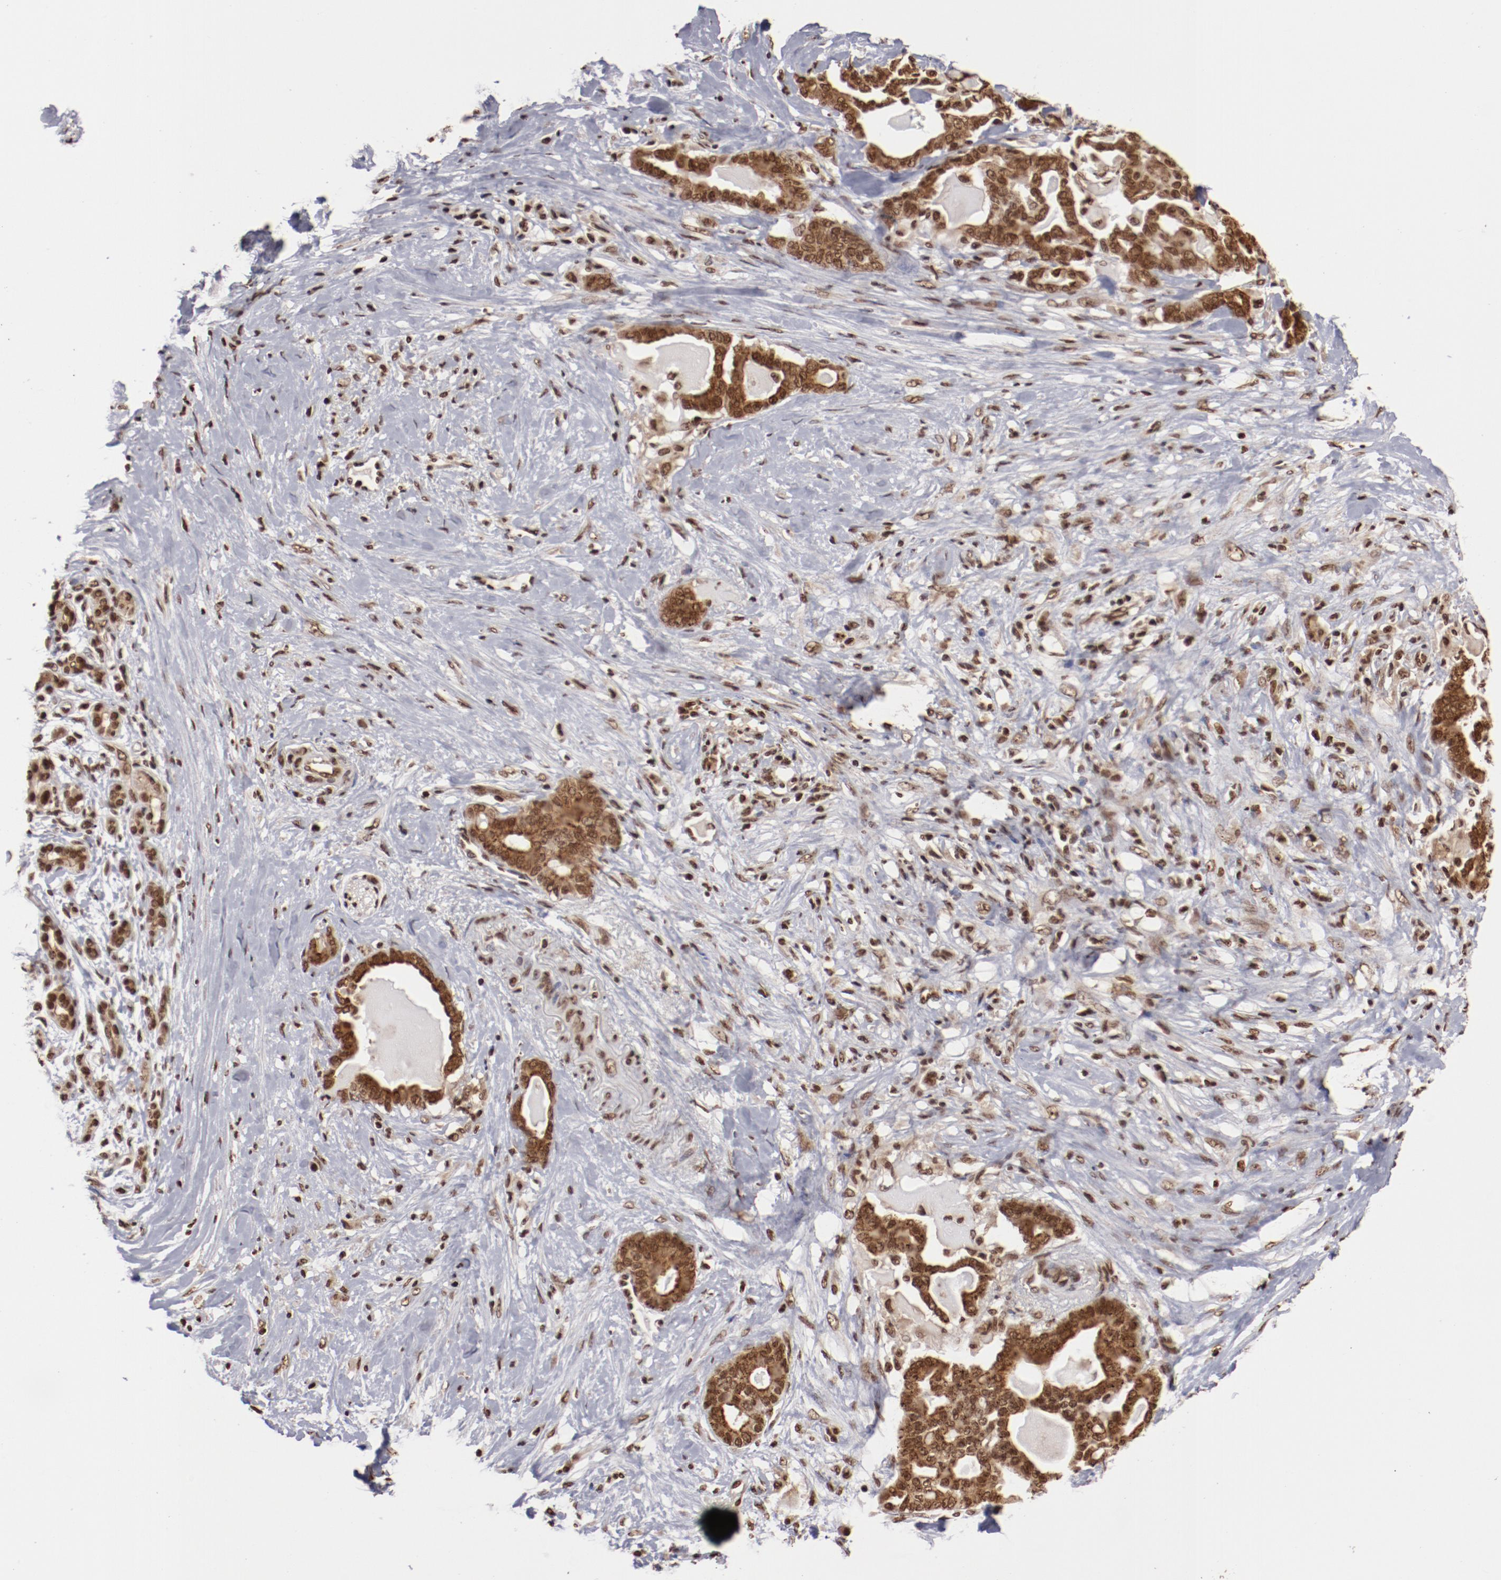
{"staining": {"intensity": "moderate", "quantity": ">75%", "location": "nuclear"}, "tissue": "pancreatic cancer", "cell_type": "Tumor cells", "image_type": "cancer", "snomed": [{"axis": "morphology", "description": "Adenocarcinoma, NOS"}, {"axis": "topography", "description": "Pancreas"}], "caption": "IHC (DAB) staining of human adenocarcinoma (pancreatic) shows moderate nuclear protein staining in about >75% of tumor cells.", "gene": "ABL2", "patient": {"sex": "male", "age": 63}}